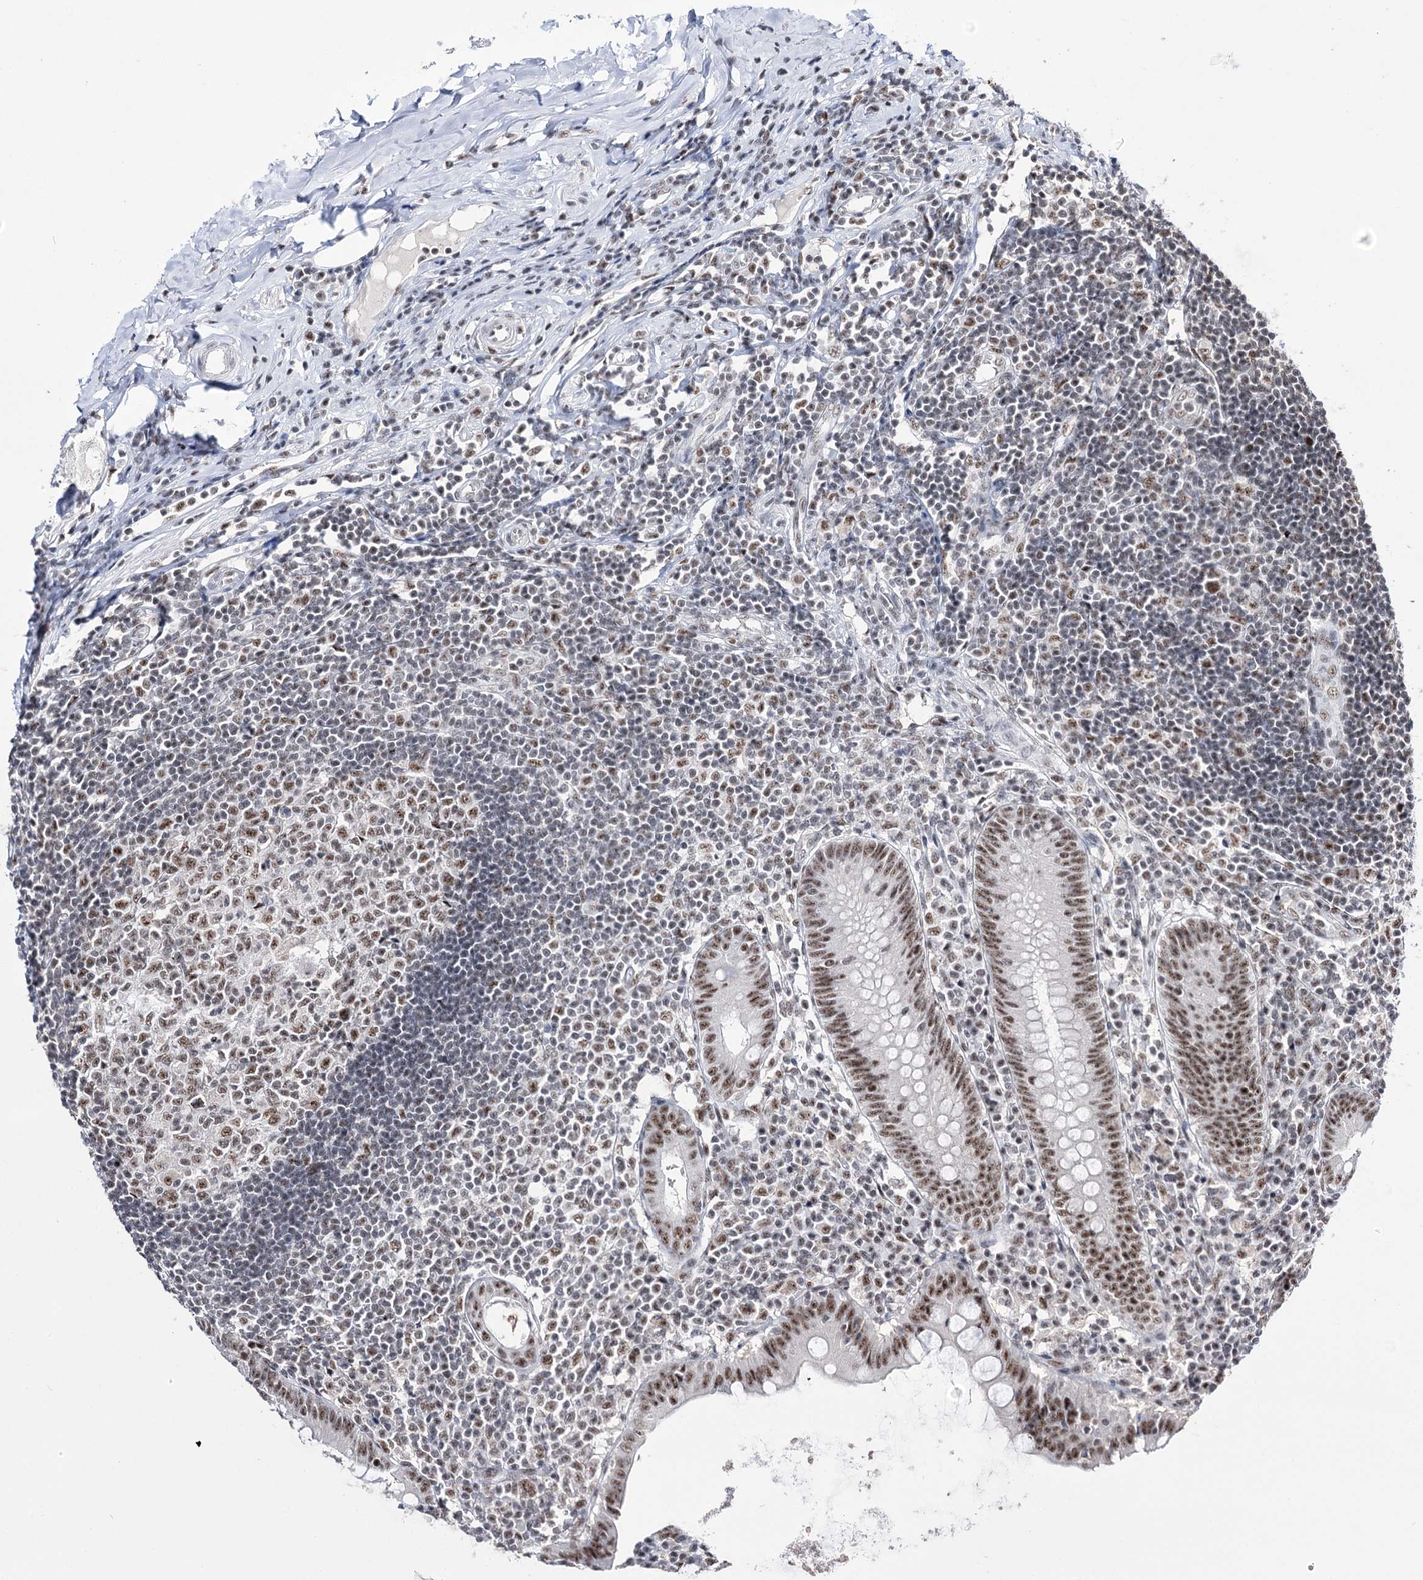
{"staining": {"intensity": "moderate", "quantity": ">75%", "location": "nuclear"}, "tissue": "appendix", "cell_type": "Glandular cells", "image_type": "normal", "snomed": [{"axis": "morphology", "description": "Normal tissue, NOS"}, {"axis": "topography", "description": "Appendix"}], "caption": "Appendix stained with a brown dye reveals moderate nuclear positive positivity in approximately >75% of glandular cells.", "gene": "PRPF40A", "patient": {"sex": "female", "age": 54}}